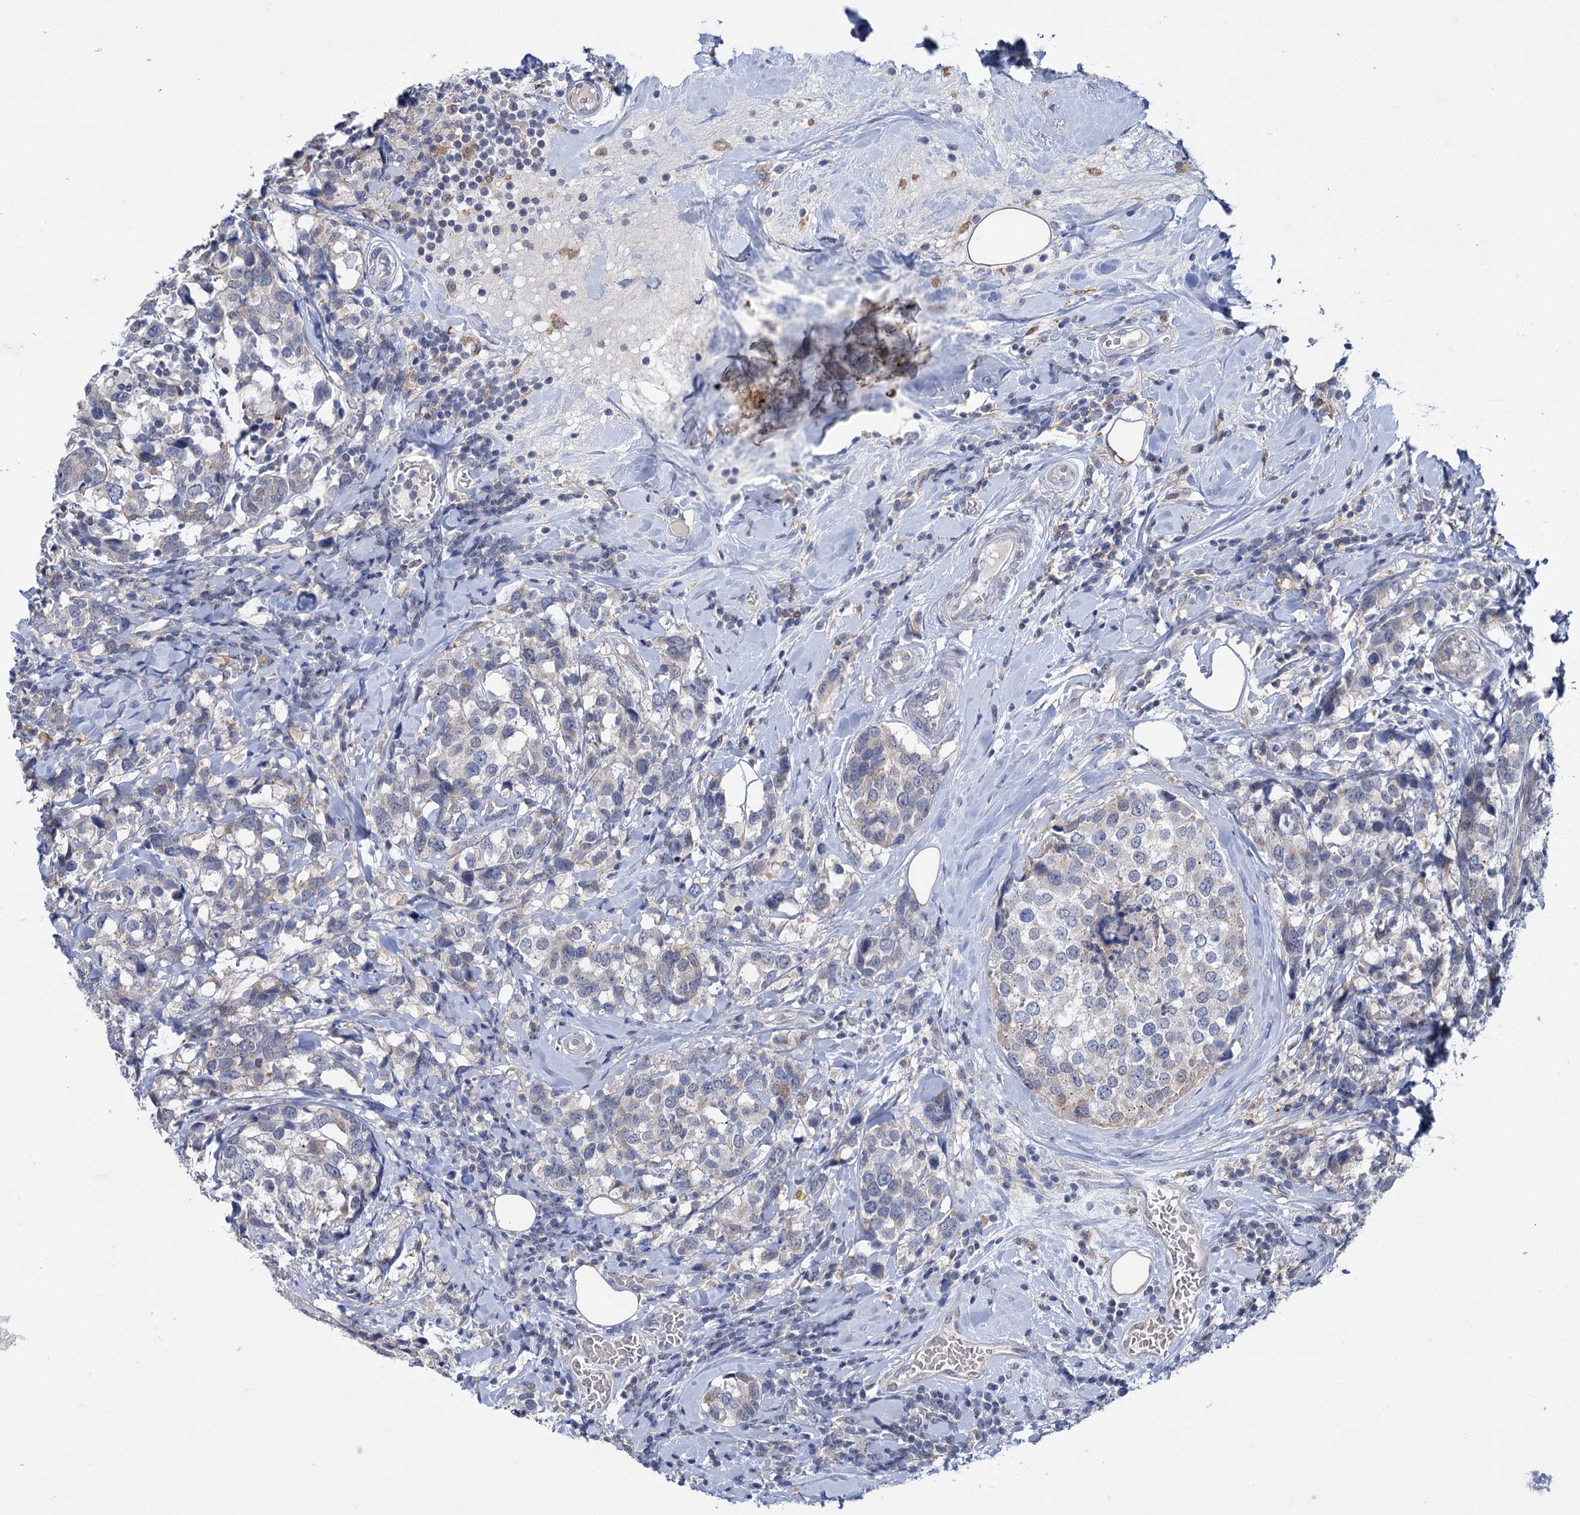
{"staining": {"intensity": "negative", "quantity": "none", "location": "none"}, "tissue": "breast cancer", "cell_type": "Tumor cells", "image_type": "cancer", "snomed": [{"axis": "morphology", "description": "Lobular carcinoma"}, {"axis": "topography", "description": "Breast"}], "caption": "Tumor cells are negative for protein expression in human lobular carcinoma (breast).", "gene": "MID1IP1", "patient": {"sex": "female", "age": 59}}